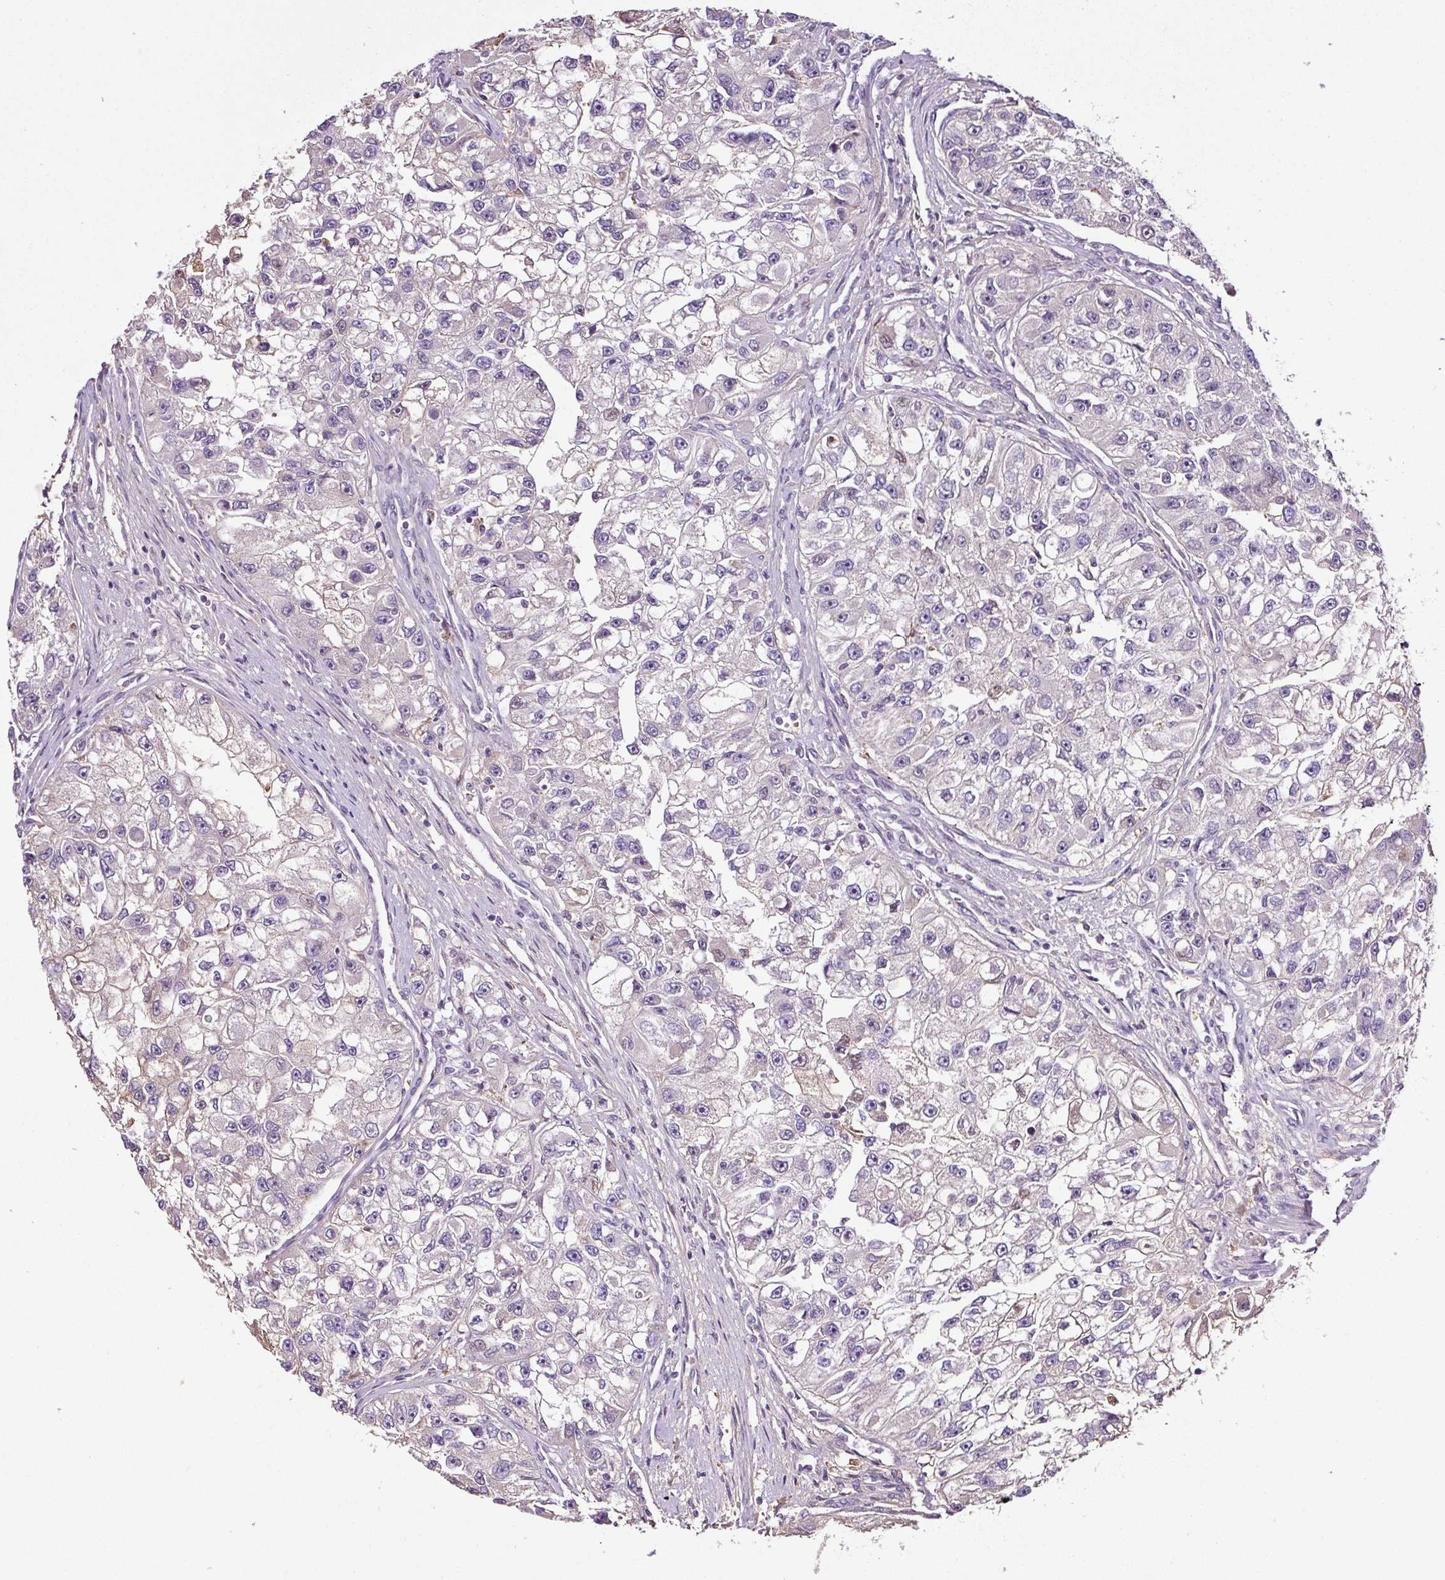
{"staining": {"intensity": "negative", "quantity": "none", "location": "none"}, "tissue": "renal cancer", "cell_type": "Tumor cells", "image_type": "cancer", "snomed": [{"axis": "morphology", "description": "Adenocarcinoma, NOS"}, {"axis": "topography", "description": "Kidney"}], "caption": "Immunohistochemical staining of human renal cancer shows no significant staining in tumor cells.", "gene": "LRRC24", "patient": {"sex": "male", "age": 63}}